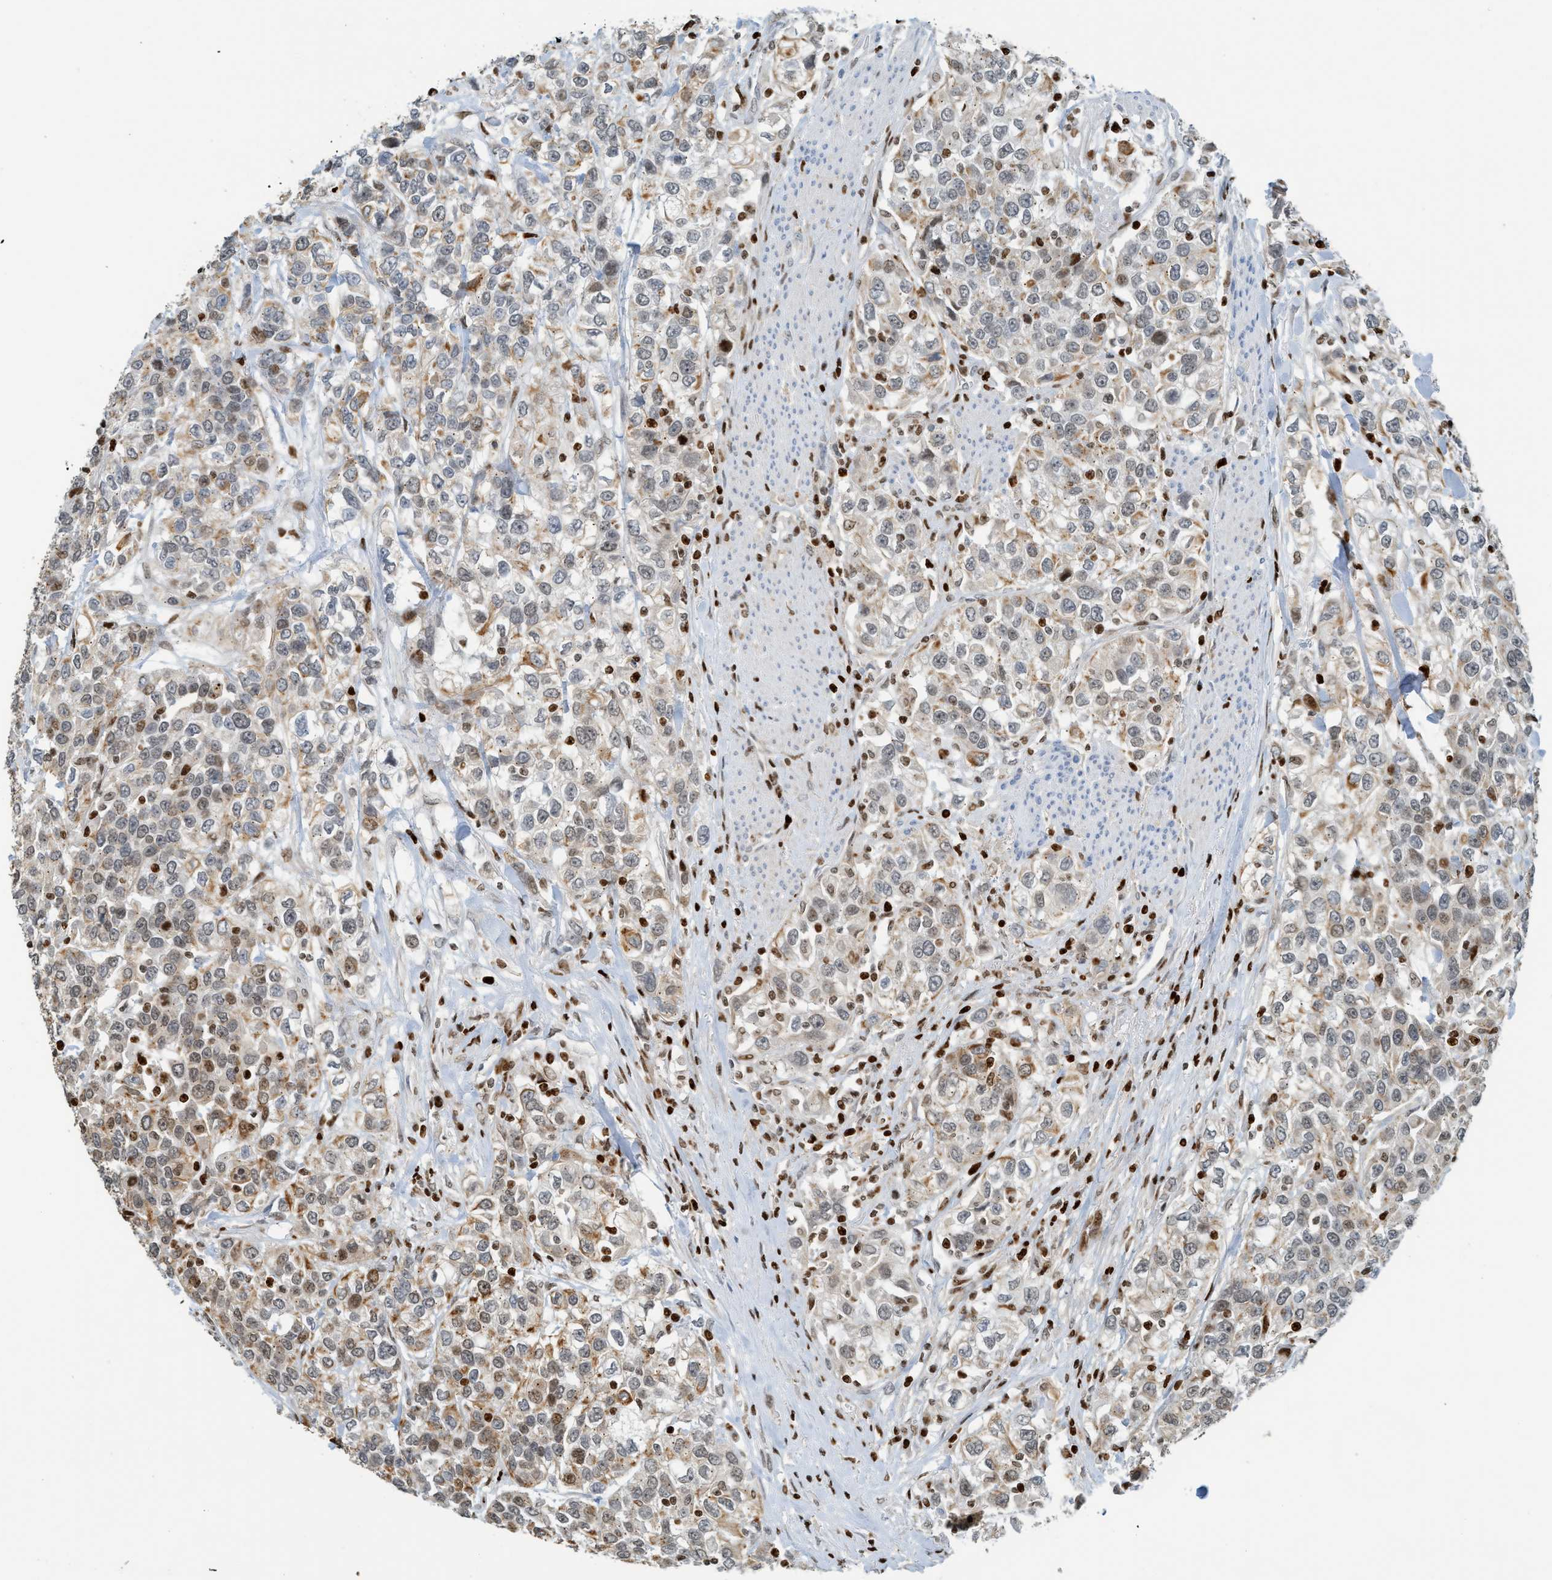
{"staining": {"intensity": "moderate", "quantity": "<25%", "location": "cytoplasmic/membranous,nuclear"}, "tissue": "urothelial cancer", "cell_type": "Tumor cells", "image_type": "cancer", "snomed": [{"axis": "morphology", "description": "Urothelial carcinoma, High grade"}, {"axis": "topography", "description": "Urinary bladder"}], "caption": "IHC (DAB (3,3'-diaminobenzidine)) staining of human high-grade urothelial carcinoma demonstrates moderate cytoplasmic/membranous and nuclear protein positivity in about <25% of tumor cells.", "gene": "SH3D19", "patient": {"sex": "female", "age": 80}}